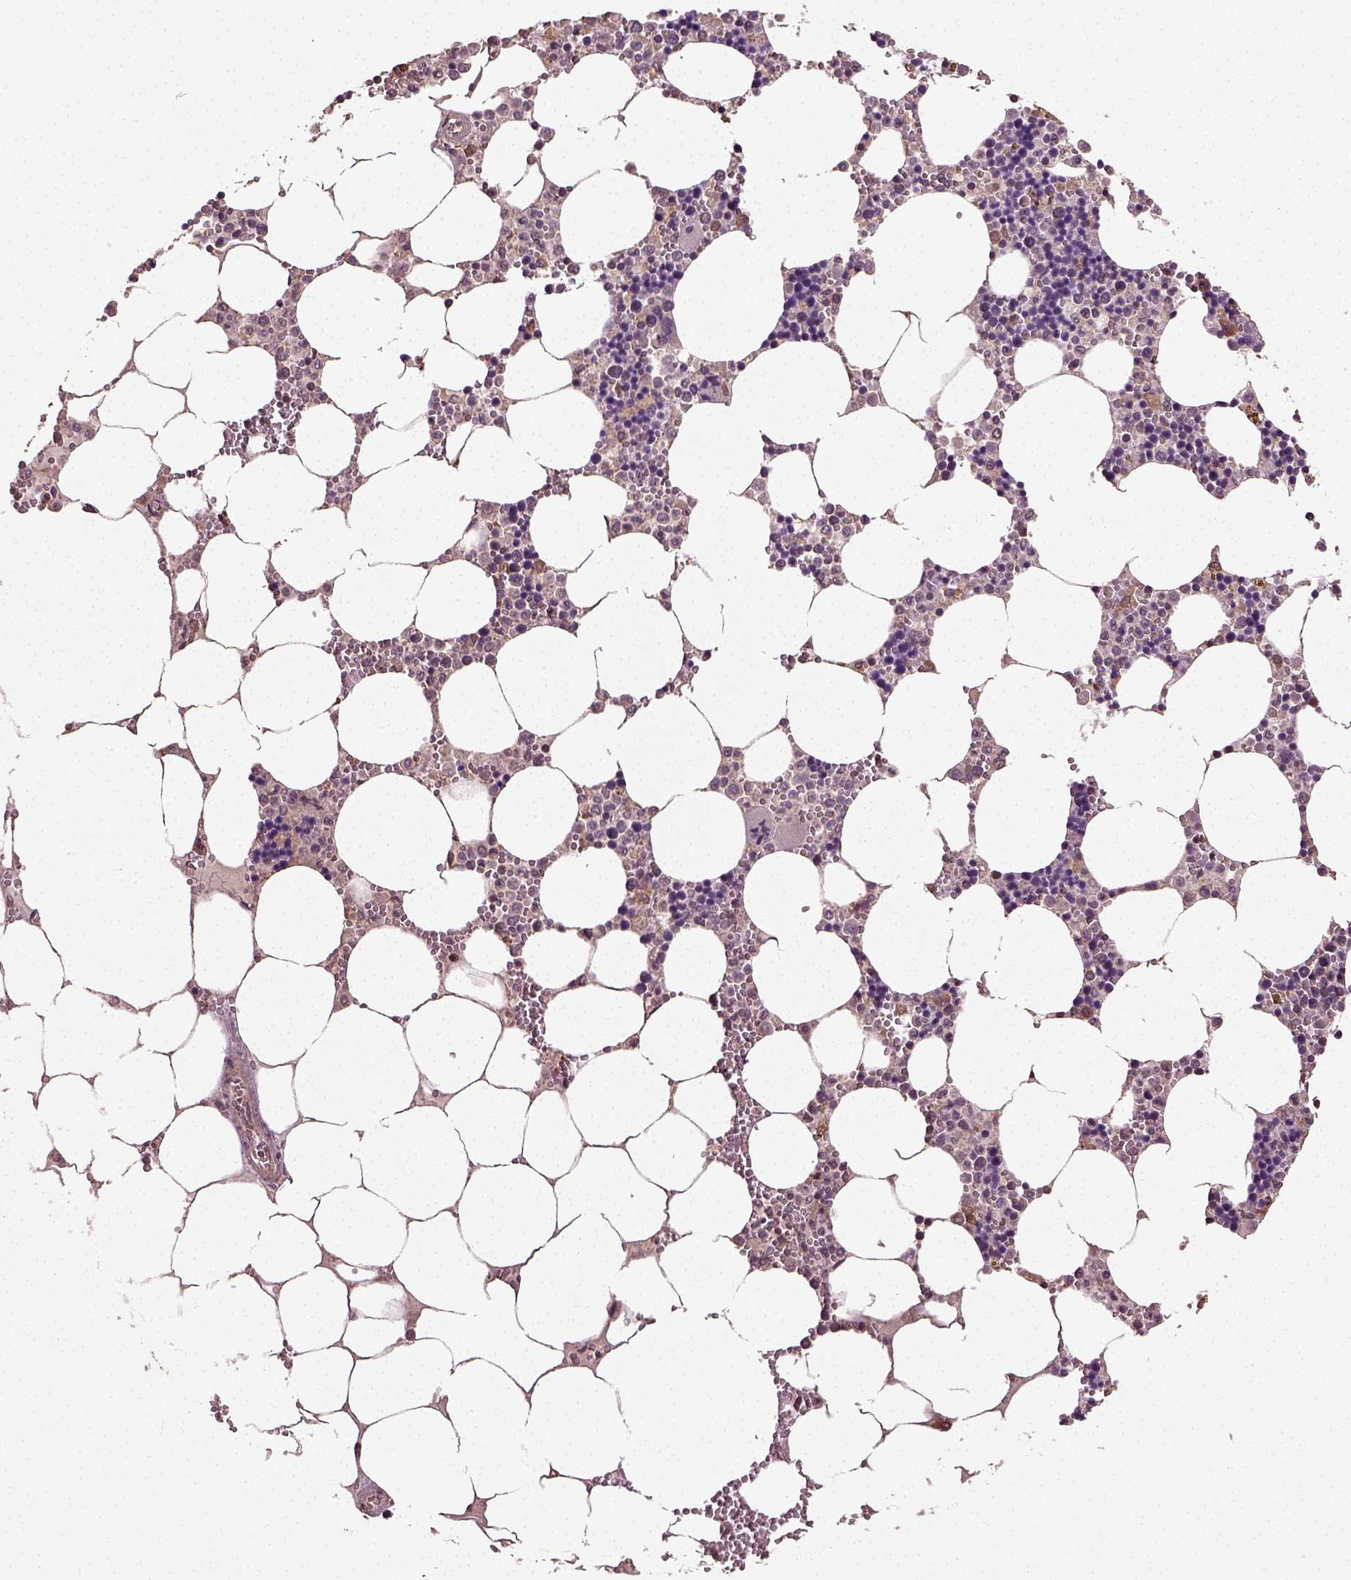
{"staining": {"intensity": "negative", "quantity": "none", "location": "none"}, "tissue": "bone marrow", "cell_type": "Hematopoietic cells", "image_type": "normal", "snomed": [{"axis": "morphology", "description": "Normal tissue, NOS"}, {"axis": "topography", "description": "Bone marrow"}], "caption": "Immunohistochemistry photomicrograph of normal bone marrow: human bone marrow stained with DAB (3,3'-diaminobenzidine) displays no significant protein expression in hematopoietic cells.", "gene": "ERV3", "patient": {"sex": "male", "age": 54}}